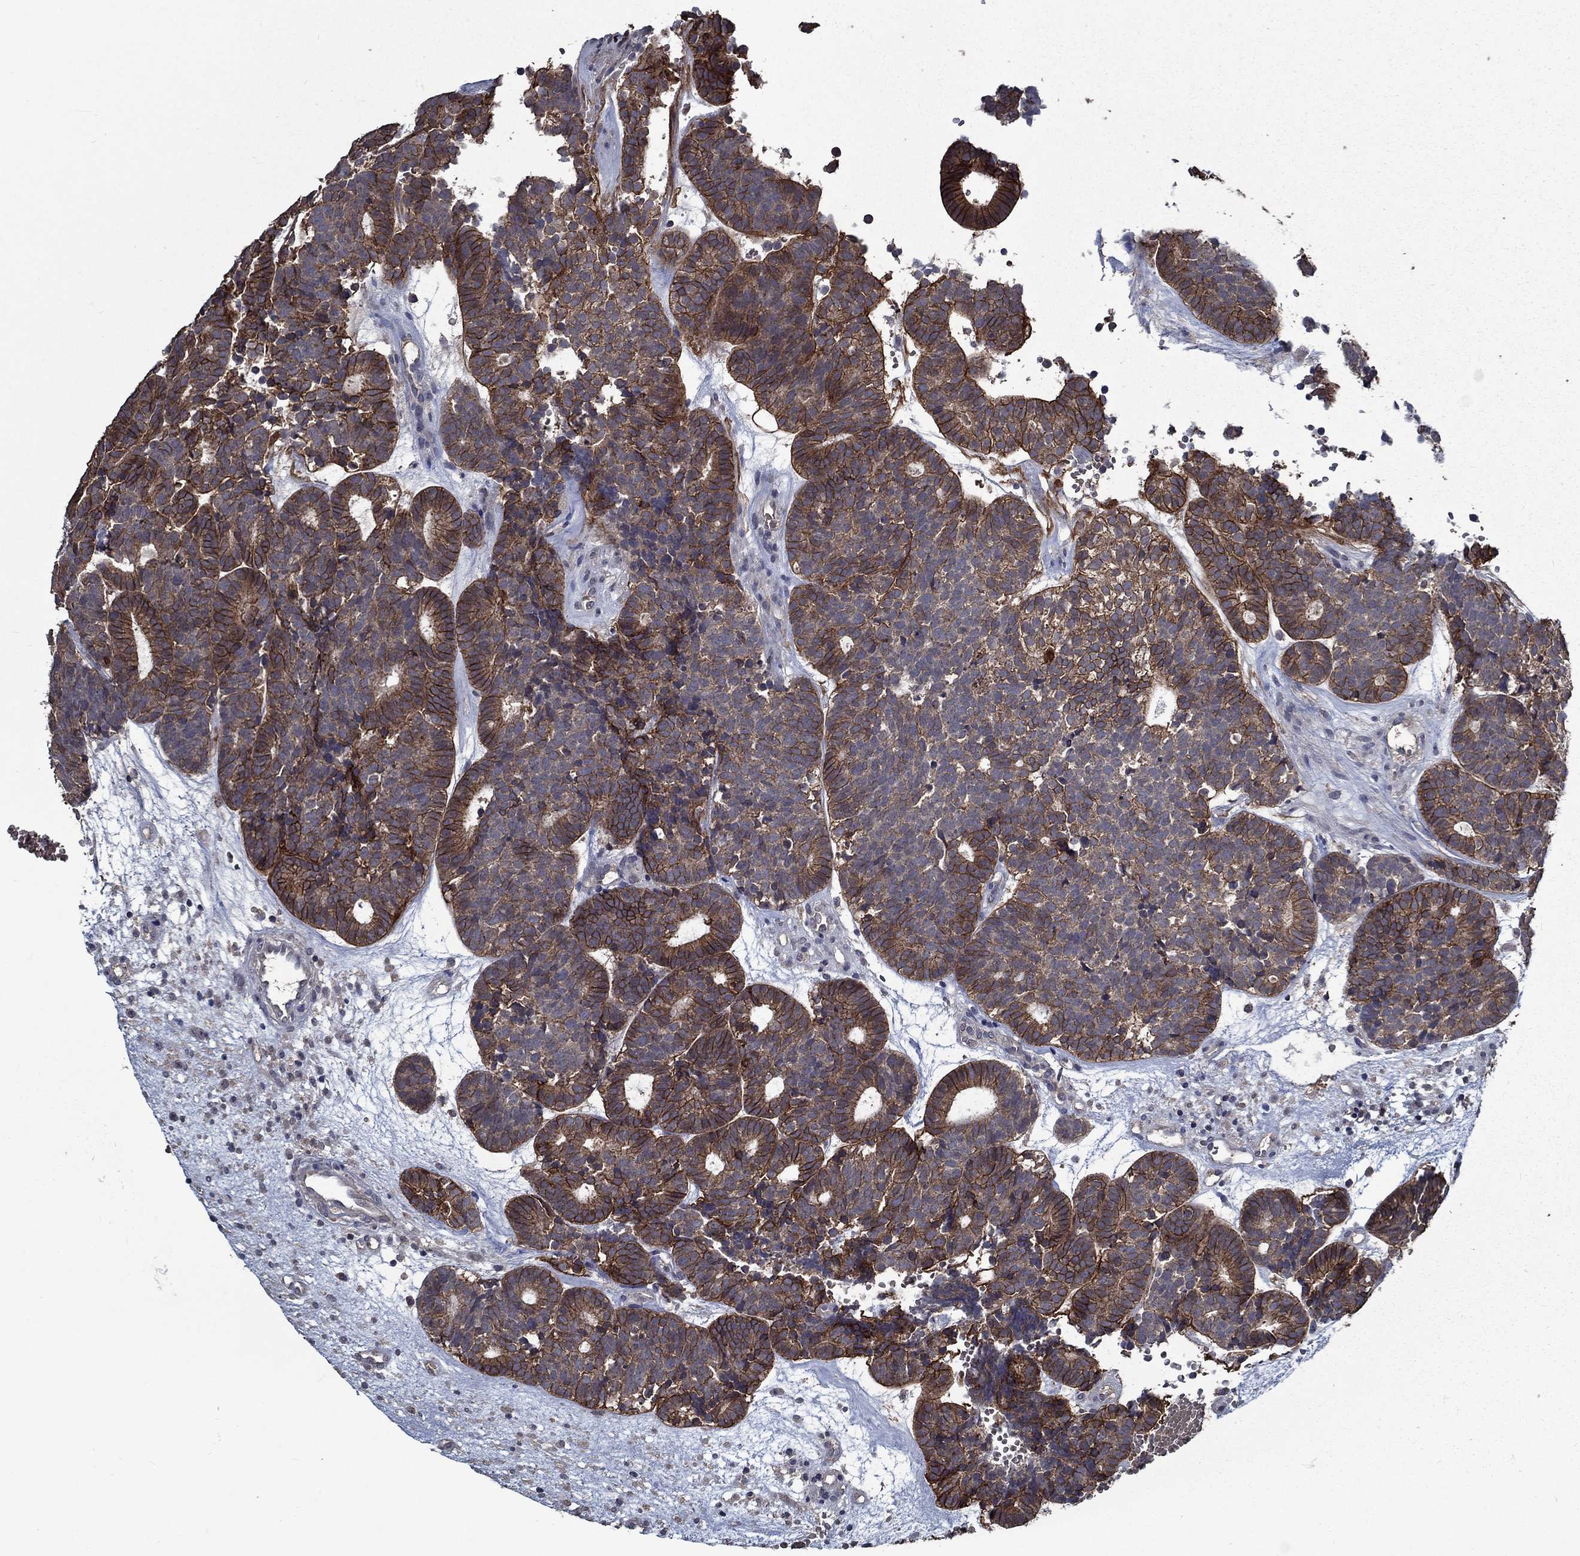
{"staining": {"intensity": "strong", "quantity": "25%-75%", "location": "cytoplasmic/membranous"}, "tissue": "head and neck cancer", "cell_type": "Tumor cells", "image_type": "cancer", "snomed": [{"axis": "morphology", "description": "Adenocarcinoma, NOS"}, {"axis": "topography", "description": "Head-Neck"}], "caption": "Immunohistochemical staining of human head and neck cancer demonstrates high levels of strong cytoplasmic/membranous expression in approximately 25%-75% of tumor cells. Ihc stains the protein in brown and the nuclei are stained blue.", "gene": "SLC44A1", "patient": {"sex": "female", "age": 81}}